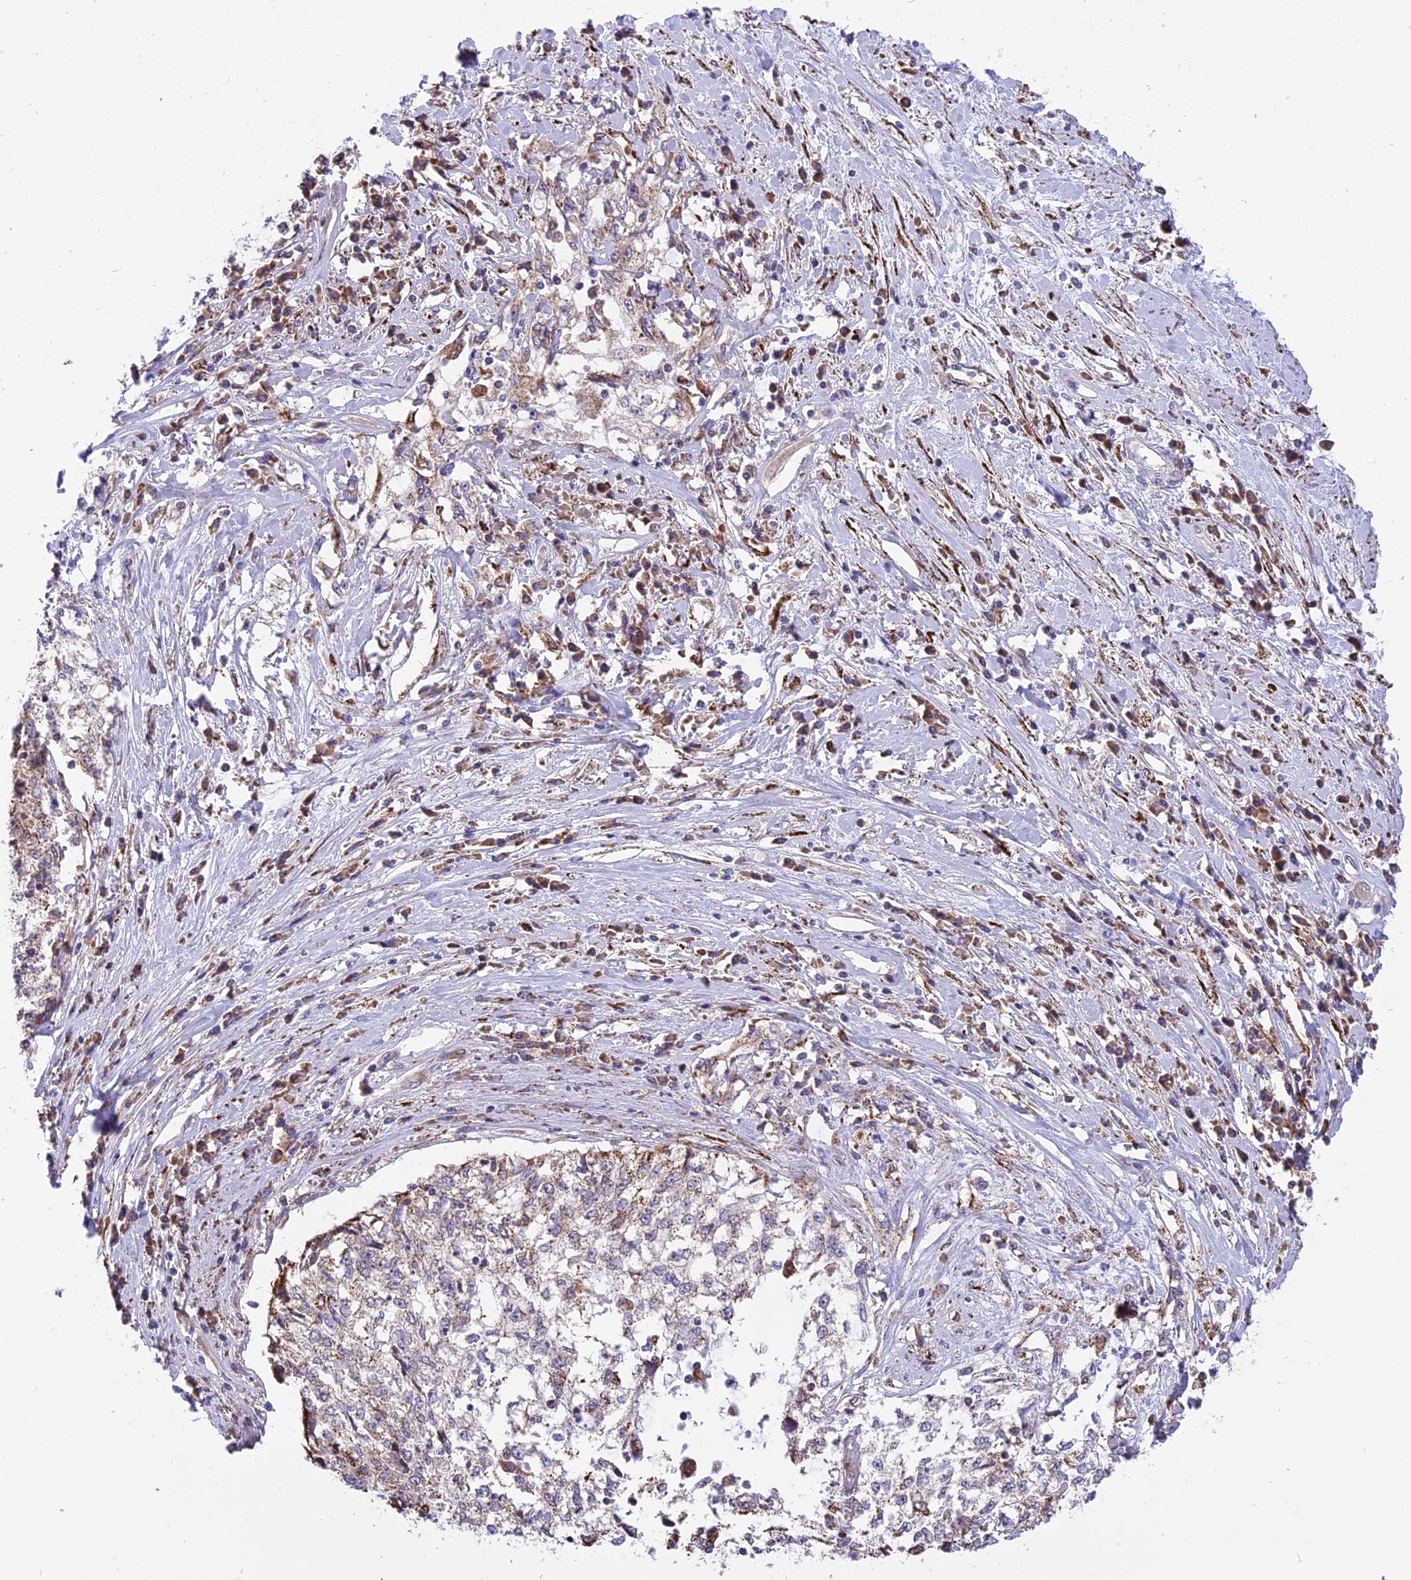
{"staining": {"intensity": "weak", "quantity": "25%-75%", "location": "cytoplasmic/membranous"}, "tissue": "cervical cancer", "cell_type": "Tumor cells", "image_type": "cancer", "snomed": [{"axis": "morphology", "description": "Squamous cell carcinoma, NOS"}, {"axis": "topography", "description": "Cervix"}], "caption": "Immunohistochemistry (IHC) (DAB (3,3'-diaminobenzidine)) staining of human cervical cancer (squamous cell carcinoma) reveals weak cytoplasmic/membranous protein expression in about 25%-75% of tumor cells.", "gene": "ARMCX6", "patient": {"sex": "female", "age": 57}}